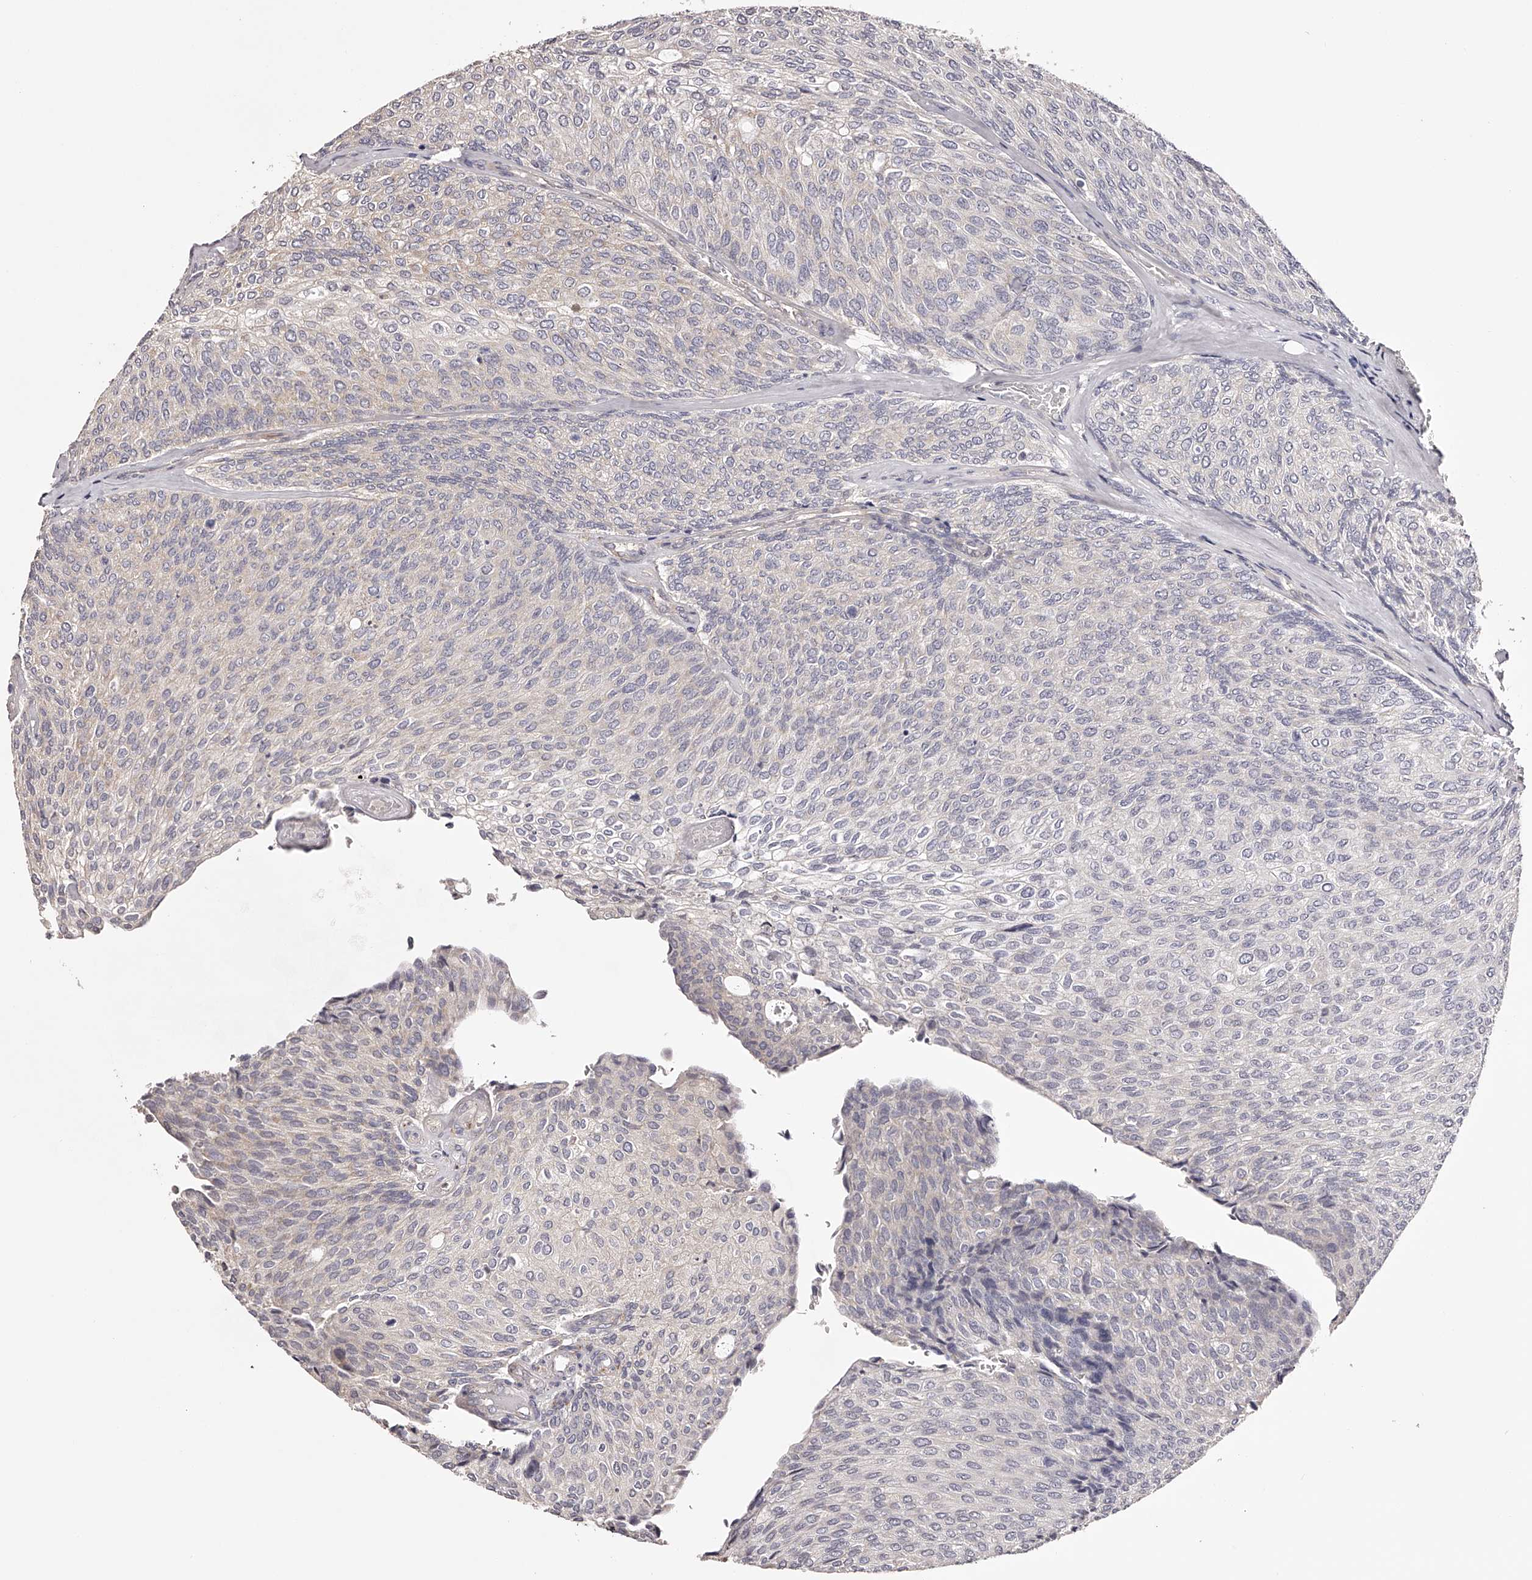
{"staining": {"intensity": "weak", "quantity": "<25%", "location": "cytoplasmic/membranous"}, "tissue": "urothelial cancer", "cell_type": "Tumor cells", "image_type": "cancer", "snomed": [{"axis": "morphology", "description": "Urothelial carcinoma, Low grade"}, {"axis": "topography", "description": "Urinary bladder"}], "caption": "An immunohistochemistry micrograph of low-grade urothelial carcinoma is shown. There is no staining in tumor cells of low-grade urothelial carcinoma.", "gene": "ODF2L", "patient": {"sex": "female", "age": 79}}